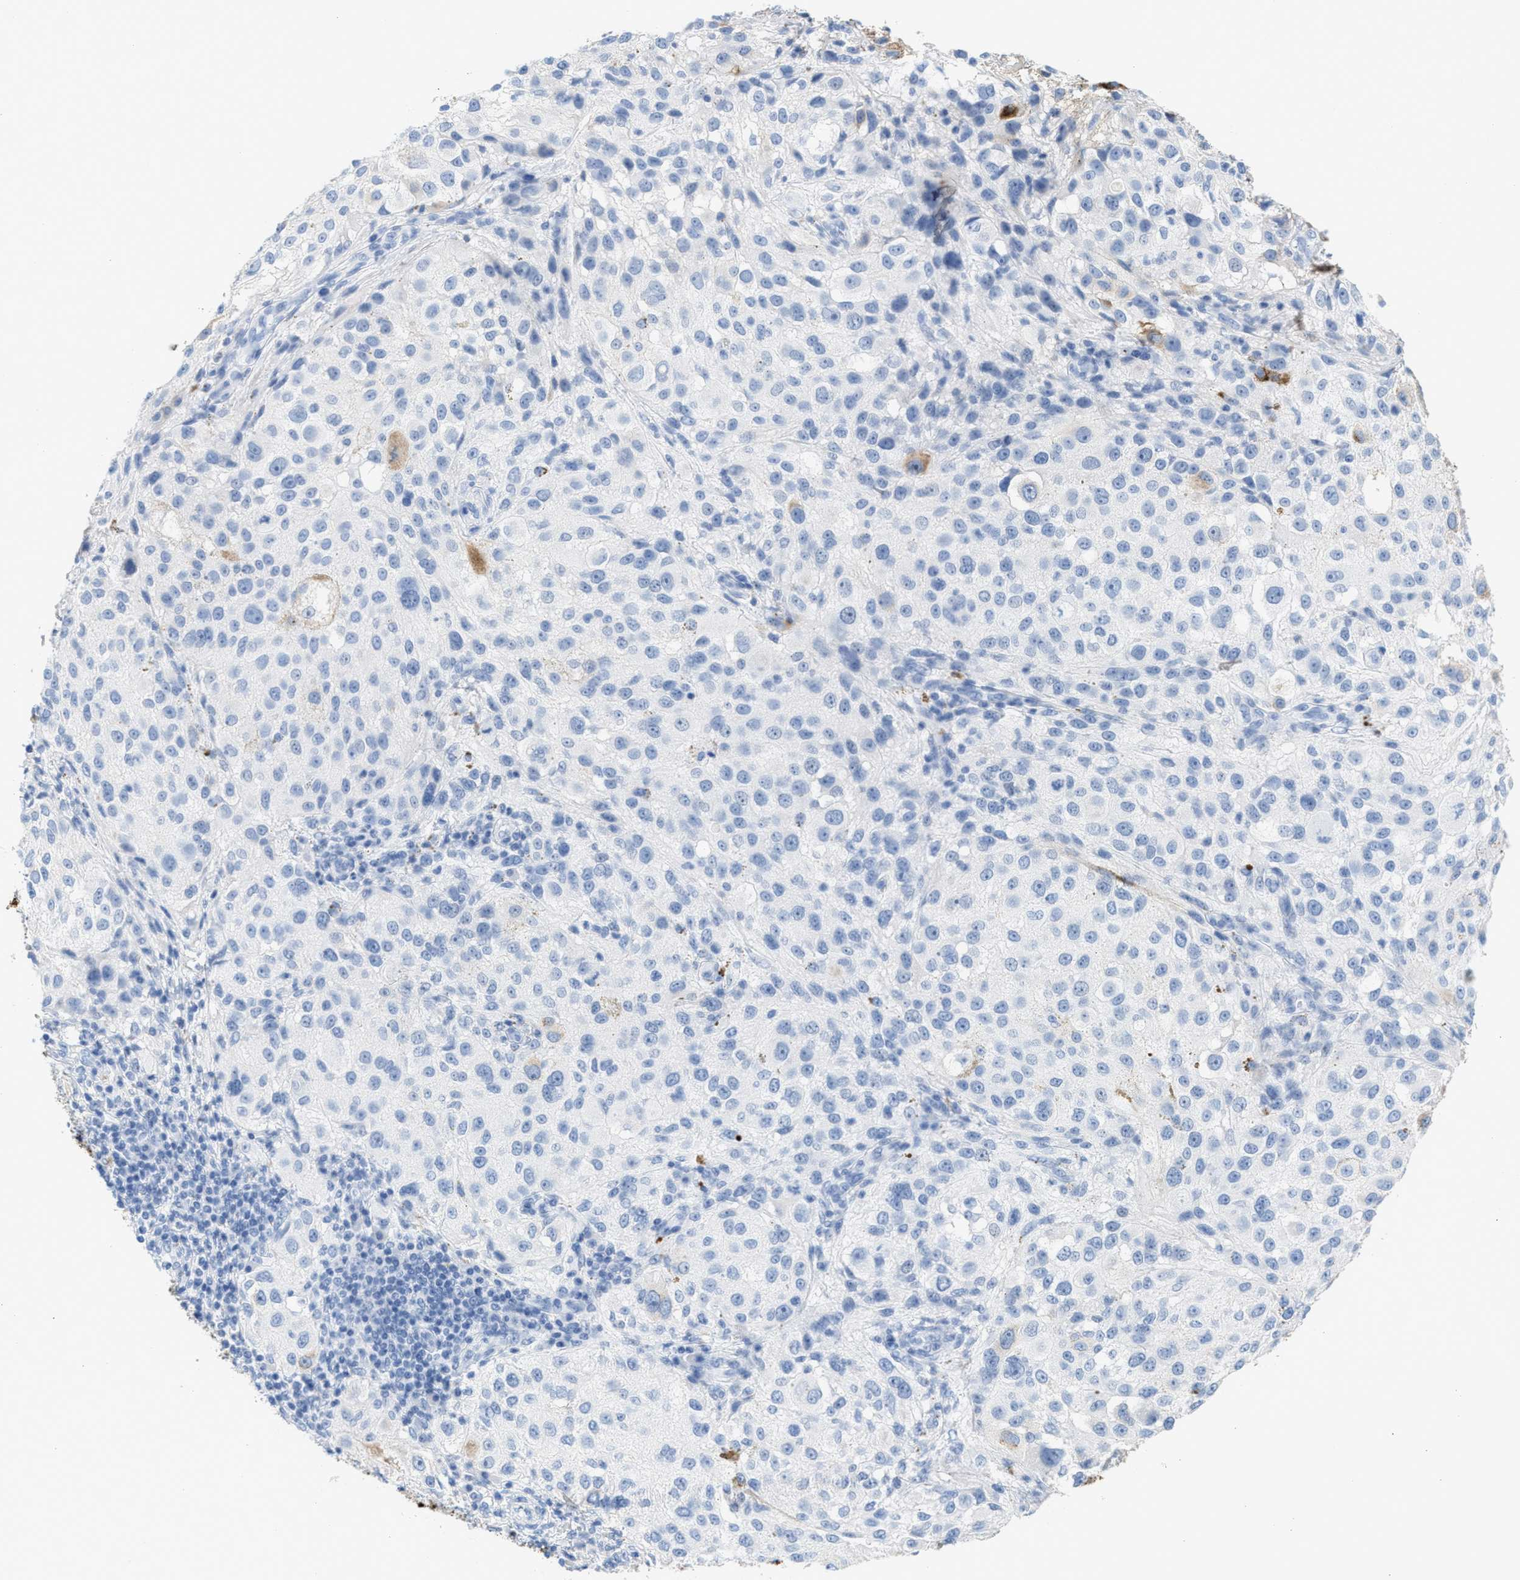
{"staining": {"intensity": "negative", "quantity": "none", "location": "none"}, "tissue": "melanoma", "cell_type": "Tumor cells", "image_type": "cancer", "snomed": [{"axis": "morphology", "description": "Necrosis, NOS"}, {"axis": "morphology", "description": "Malignant melanoma, NOS"}, {"axis": "topography", "description": "Skin"}], "caption": "A micrograph of melanoma stained for a protein exhibits no brown staining in tumor cells.", "gene": "TNR", "patient": {"sex": "female", "age": 87}}